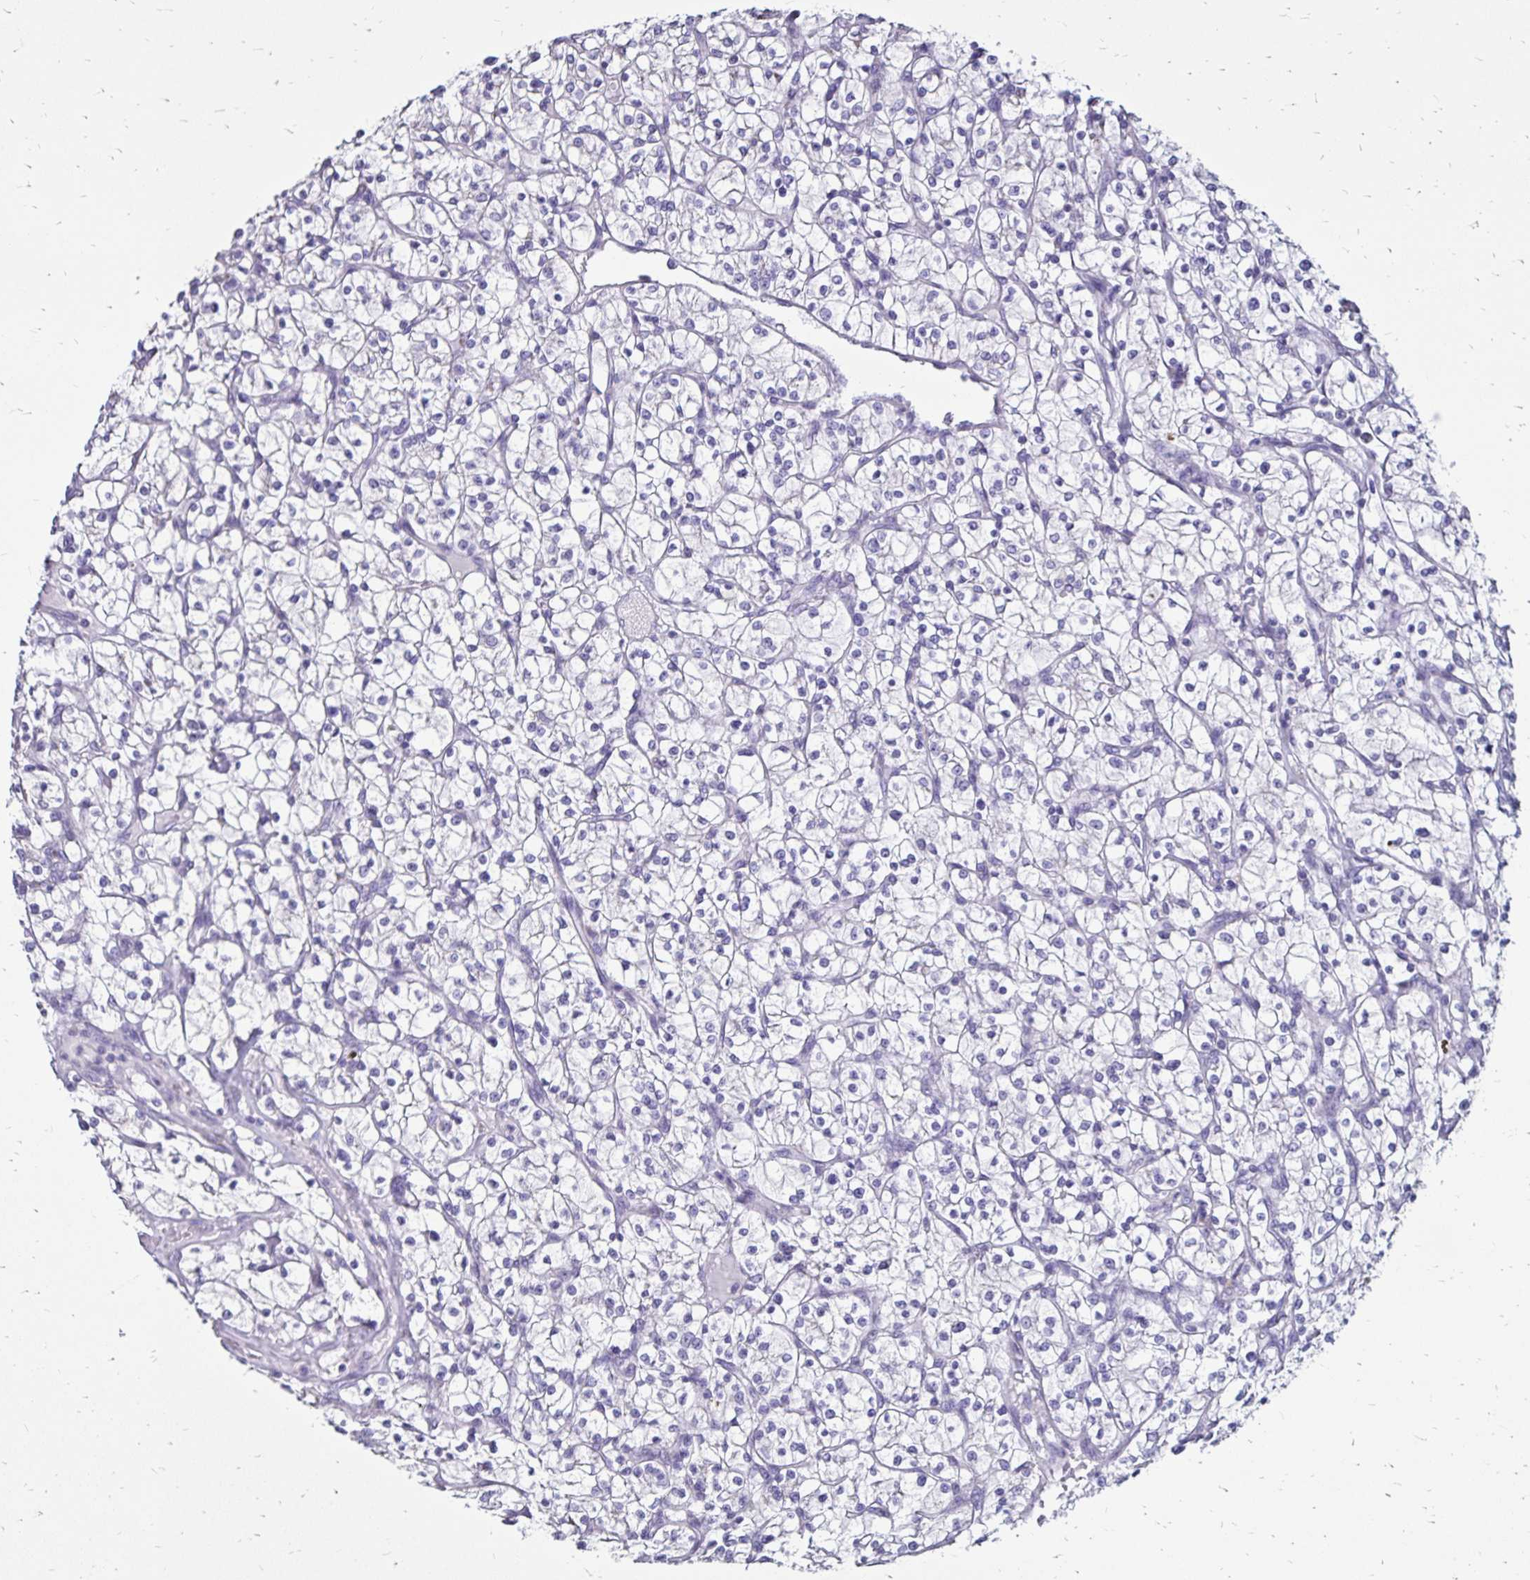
{"staining": {"intensity": "negative", "quantity": "none", "location": "none"}, "tissue": "renal cancer", "cell_type": "Tumor cells", "image_type": "cancer", "snomed": [{"axis": "morphology", "description": "Adenocarcinoma, NOS"}, {"axis": "topography", "description": "Kidney"}], "caption": "Tumor cells show no significant positivity in renal cancer (adenocarcinoma).", "gene": "EVPL", "patient": {"sex": "female", "age": 64}}